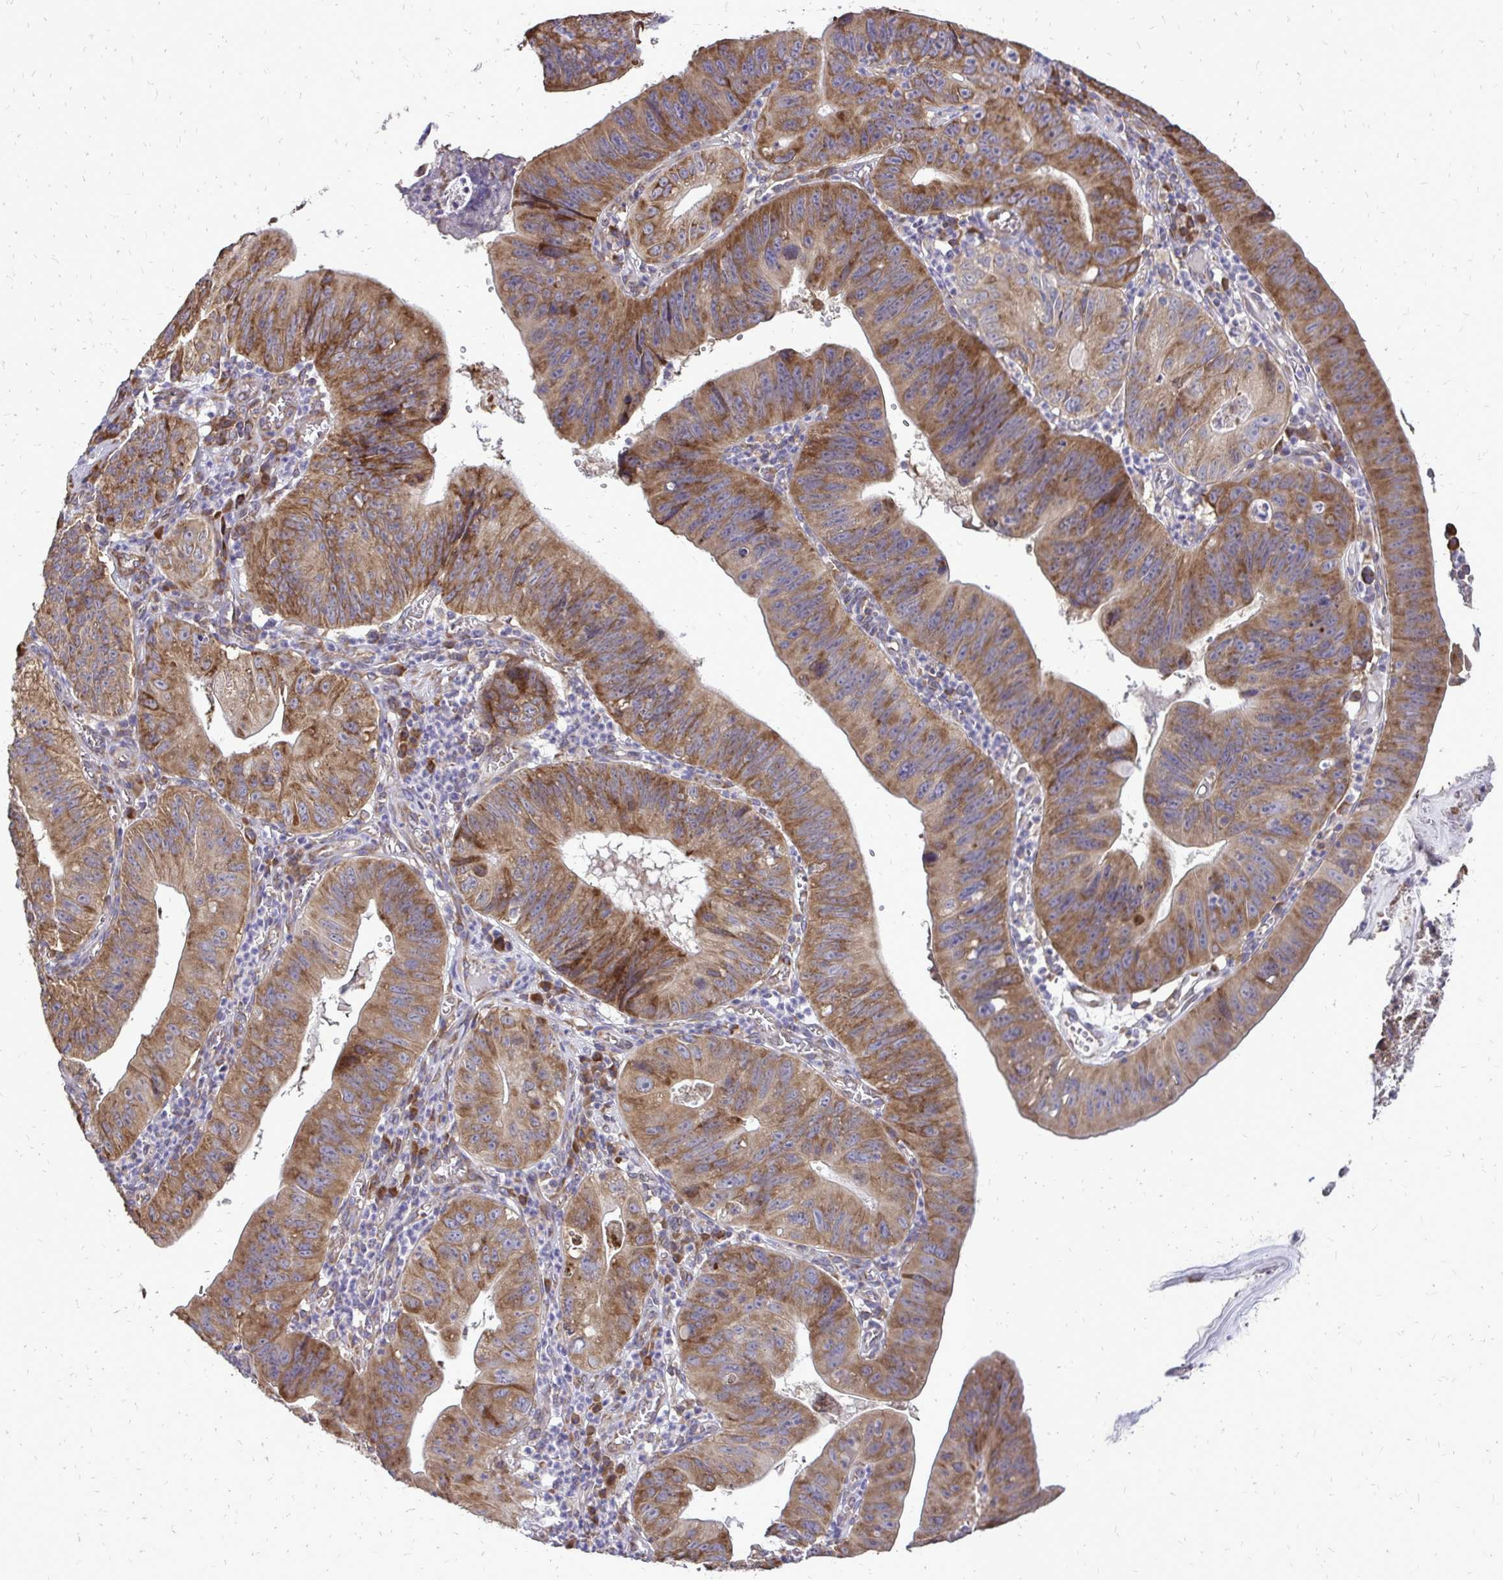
{"staining": {"intensity": "moderate", "quantity": ">75%", "location": "cytoplasmic/membranous"}, "tissue": "stomach cancer", "cell_type": "Tumor cells", "image_type": "cancer", "snomed": [{"axis": "morphology", "description": "Adenocarcinoma, NOS"}, {"axis": "topography", "description": "Stomach"}], "caption": "Immunohistochemical staining of human stomach adenocarcinoma shows medium levels of moderate cytoplasmic/membranous protein expression in approximately >75% of tumor cells.", "gene": "RPS3", "patient": {"sex": "male", "age": 59}}